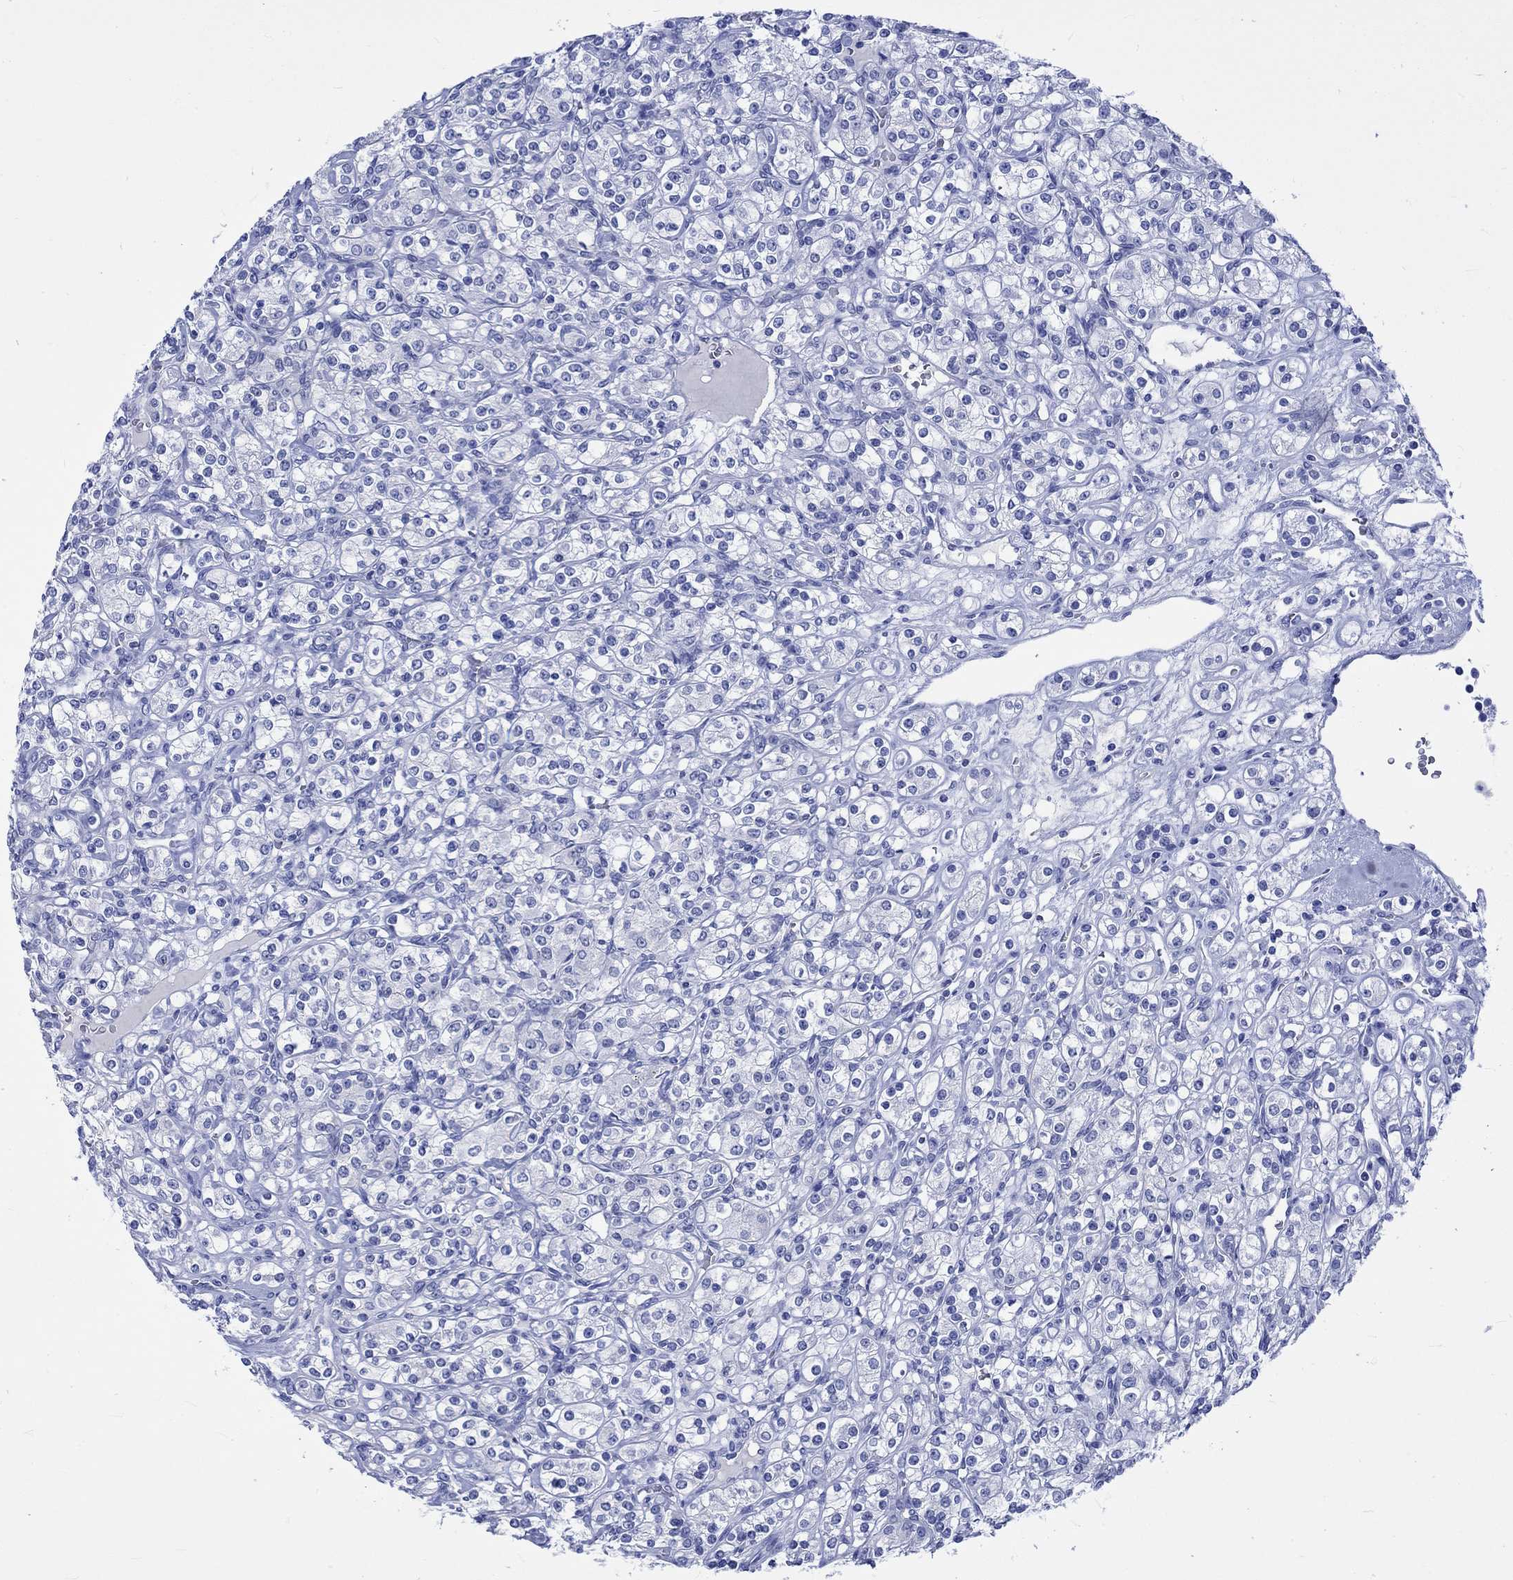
{"staining": {"intensity": "negative", "quantity": "none", "location": "none"}, "tissue": "renal cancer", "cell_type": "Tumor cells", "image_type": "cancer", "snomed": [{"axis": "morphology", "description": "Adenocarcinoma, NOS"}, {"axis": "topography", "description": "Kidney"}], "caption": "Immunohistochemical staining of human renal adenocarcinoma shows no significant expression in tumor cells. Brightfield microscopy of IHC stained with DAB (3,3'-diaminobenzidine) (brown) and hematoxylin (blue), captured at high magnification.", "gene": "KLHL33", "patient": {"sex": "male", "age": 77}}